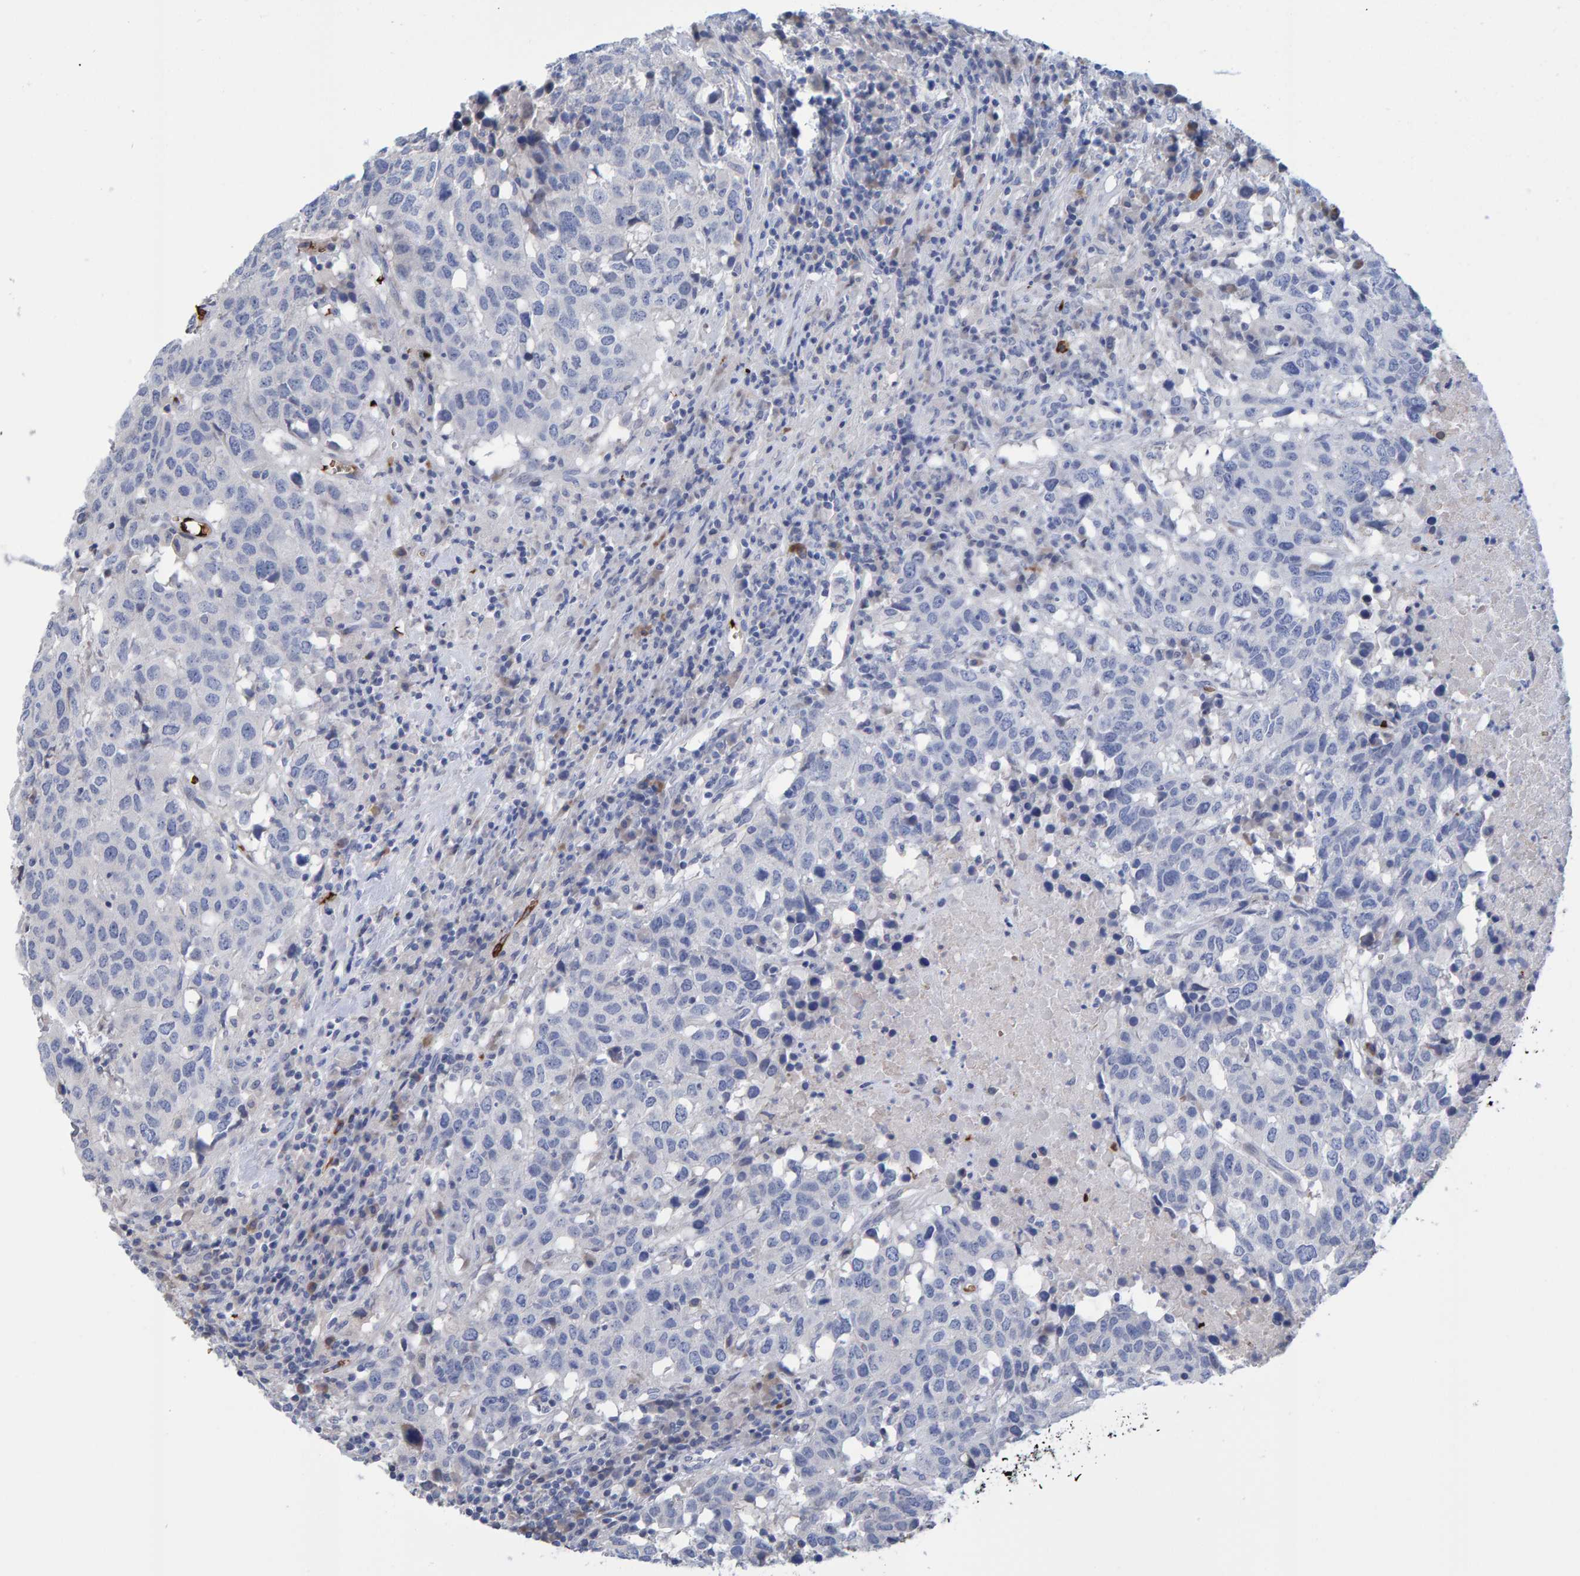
{"staining": {"intensity": "negative", "quantity": "none", "location": "none"}, "tissue": "head and neck cancer", "cell_type": "Tumor cells", "image_type": "cancer", "snomed": [{"axis": "morphology", "description": "Squamous cell carcinoma, NOS"}, {"axis": "topography", "description": "Head-Neck"}], "caption": "A histopathology image of human head and neck squamous cell carcinoma is negative for staining in tumor cells.", "gene": "VPS9D1", "patient": {"sex": "male", "age": 66}}